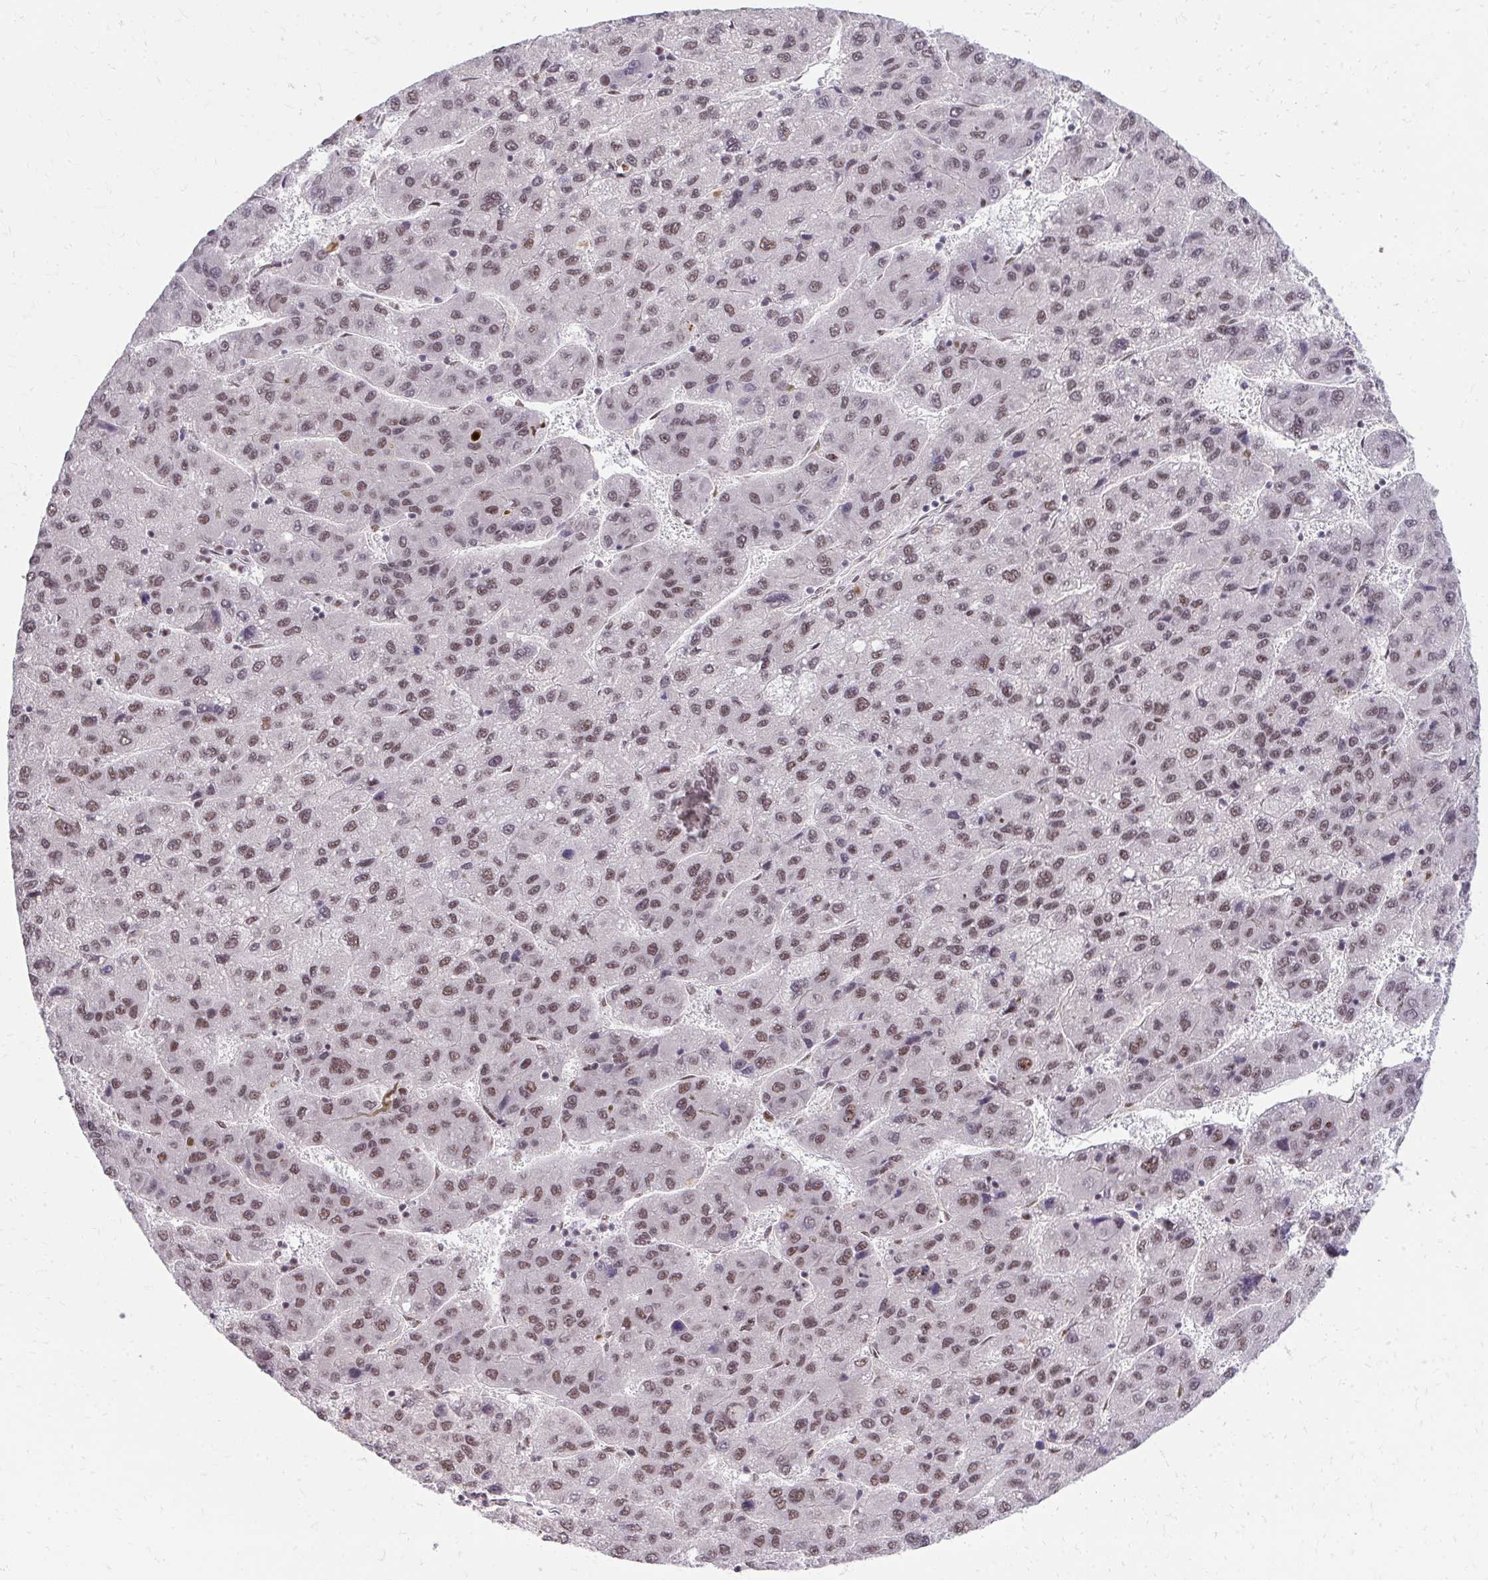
{"staining": {"intensity": "moderate", "quantity": ">75%", "location": "nuclear"}, "tissue": "liver cancer", "cell_type": "Tumor cells", "image_type": "cancer", "snomed": [{"axis": "morphology", "description": "Carcinoma, Hepatocellular, NOS"}, {"axis": "topography", "description": "Liver"}], "caption": "Brown immunohistochemical staining in human liver hepatocellular carcinoma reveals moderate nuclear staining in about >75% of tumor cells.", "gene": "SYNE4", "patient": {"sex": "female", "age": 82}}